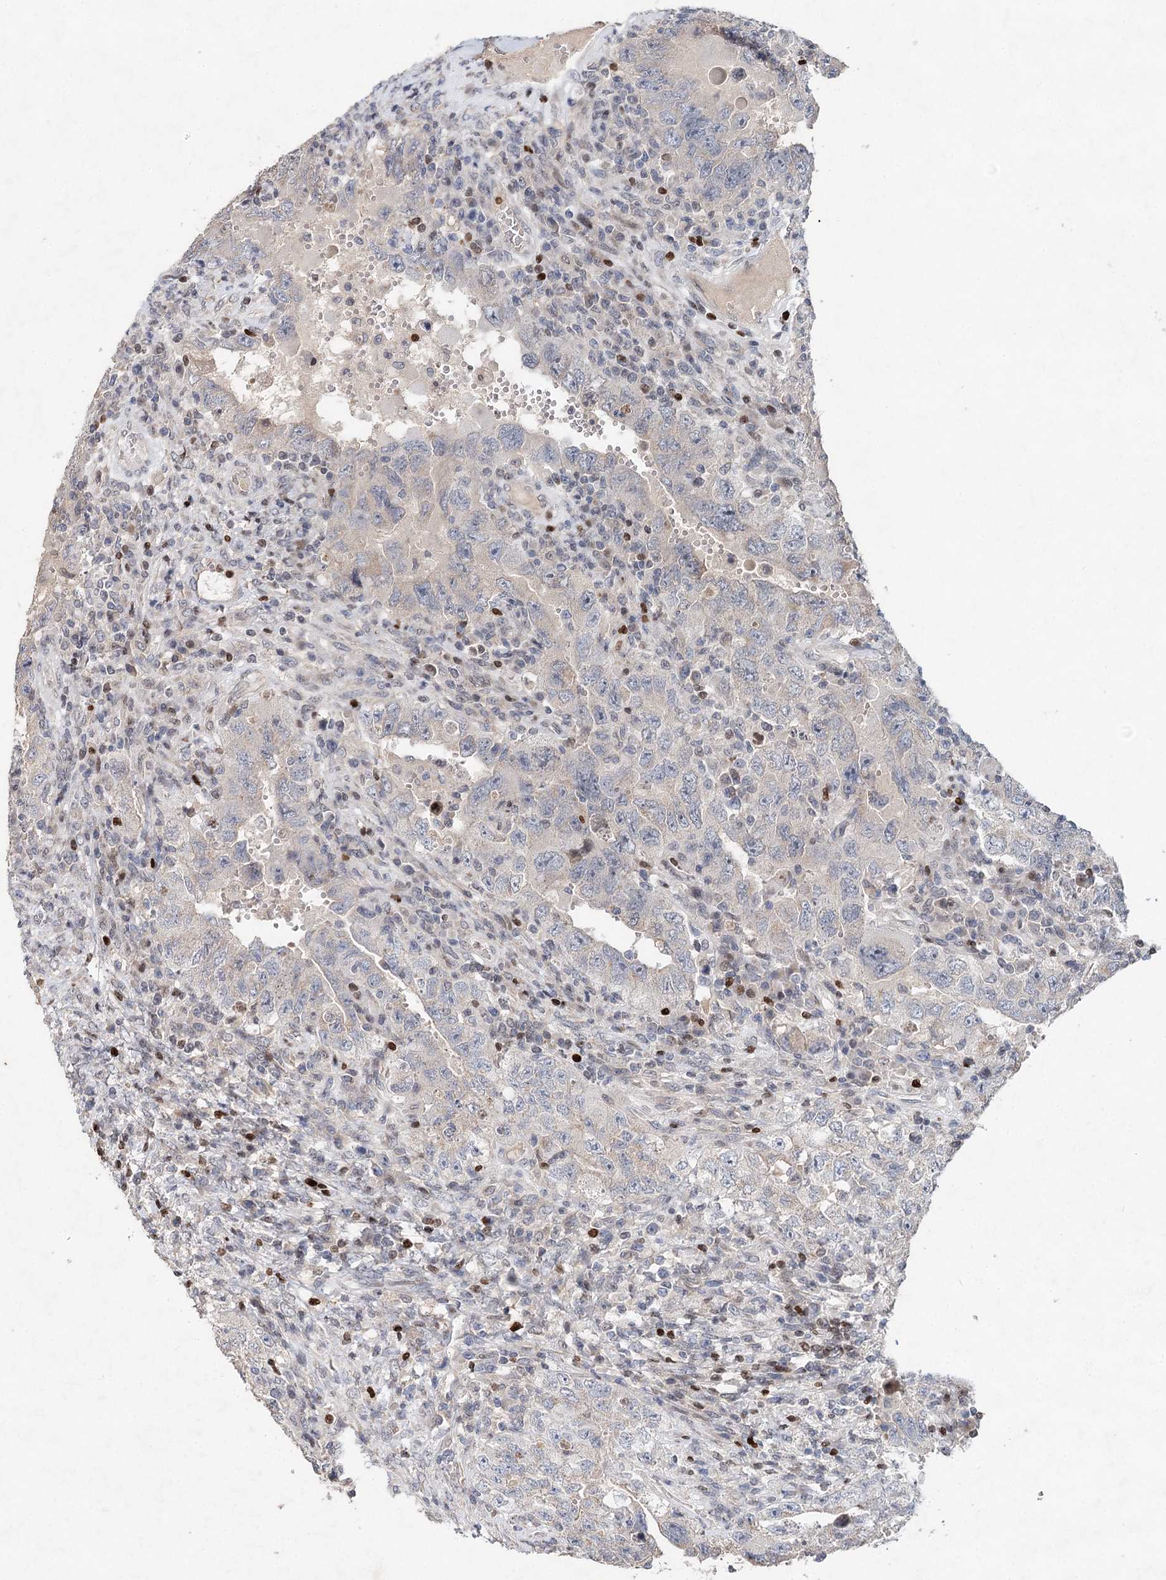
{"staining": {"intensity": "negative", "quantity": "none", "location": "none"}, "tissue": "testis cancer", "cell_type": "Tumor cells", "image_type": "cancer", "snomed": [{"axis": "morphology", "description": "Carcinoma, Embryonal, NOS"}, {"axis": "topography", "description": "Testis"}], "caption": "The histopathology image shows no staining of tumor cells in testis embryonal carcinoma. The staining is performed using DAB (3,3'-diaminobenzidine) brown chromogen with nuclei counter-stained in using hematoxylin.", "gene": "FRMD4A", "patient": {"sex": "male", "age": 26}}